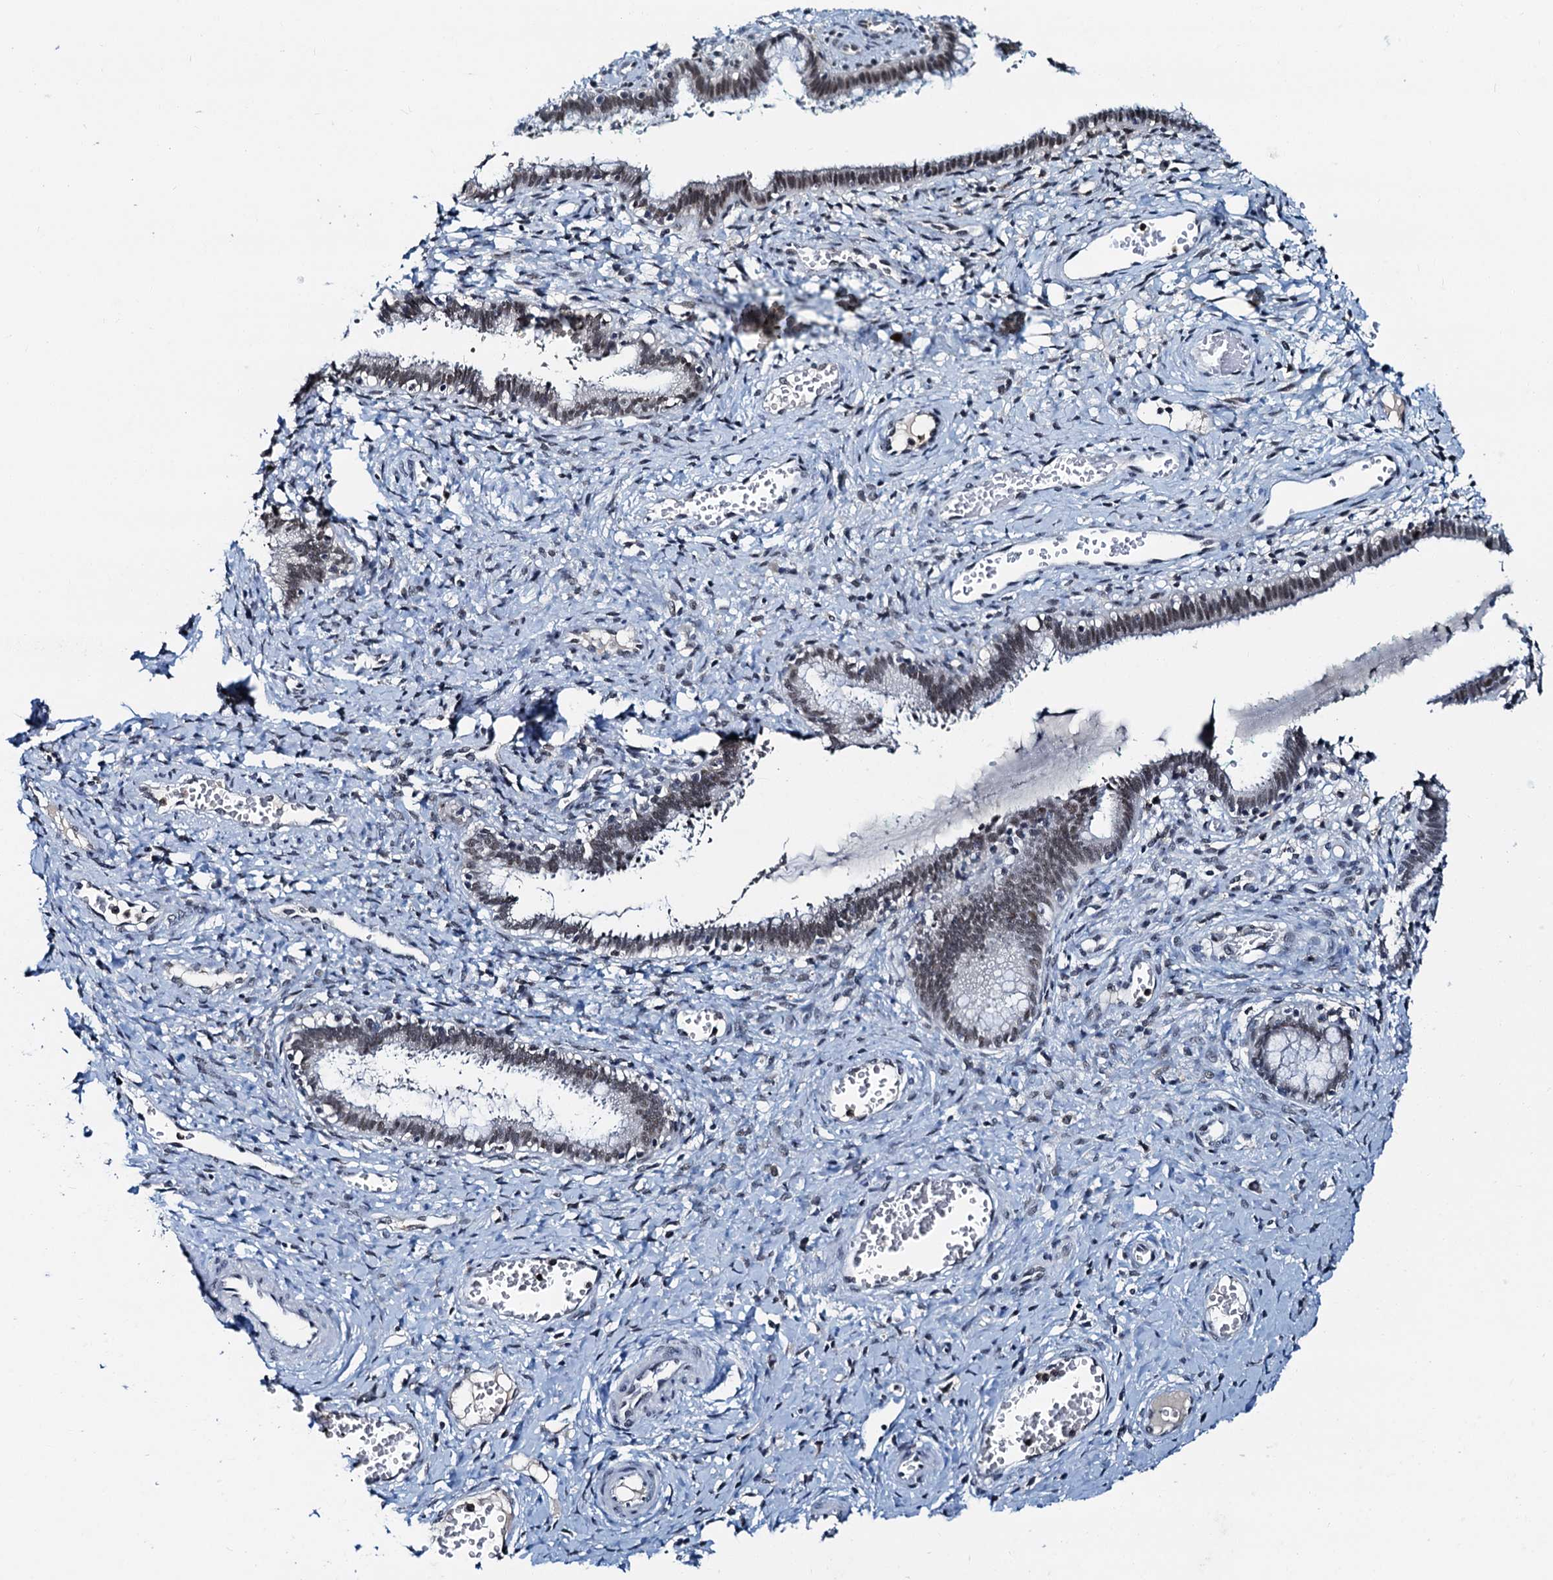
{"staining": {"intensity": "weak", "quantity": ">75%", "location": "nuclear"}, "tissue": "cervix", "cell_type": "Glandular cells", "image_type": "normal", "snomed": [{"axis": "morphology", "description": "Normal tissue, NOS"}, {"axis": "morphology", "description": "Adenocarcinoma, NOS"}, {"axis": "topography", "description": "Cervix"}], "caption": "Immunohistochemical staining of benign human cervix reveals >75% levels of weak nuclear protein expression in approximately >75% of glandular cells. The staining was performed using DAB to visualize the protein expression in brown, while the nuclei were stained in blue with hematoxylin (Magnification: 20x).", "gene": "SNRPD1", "patient": {"sex": "female", "age": 29}}